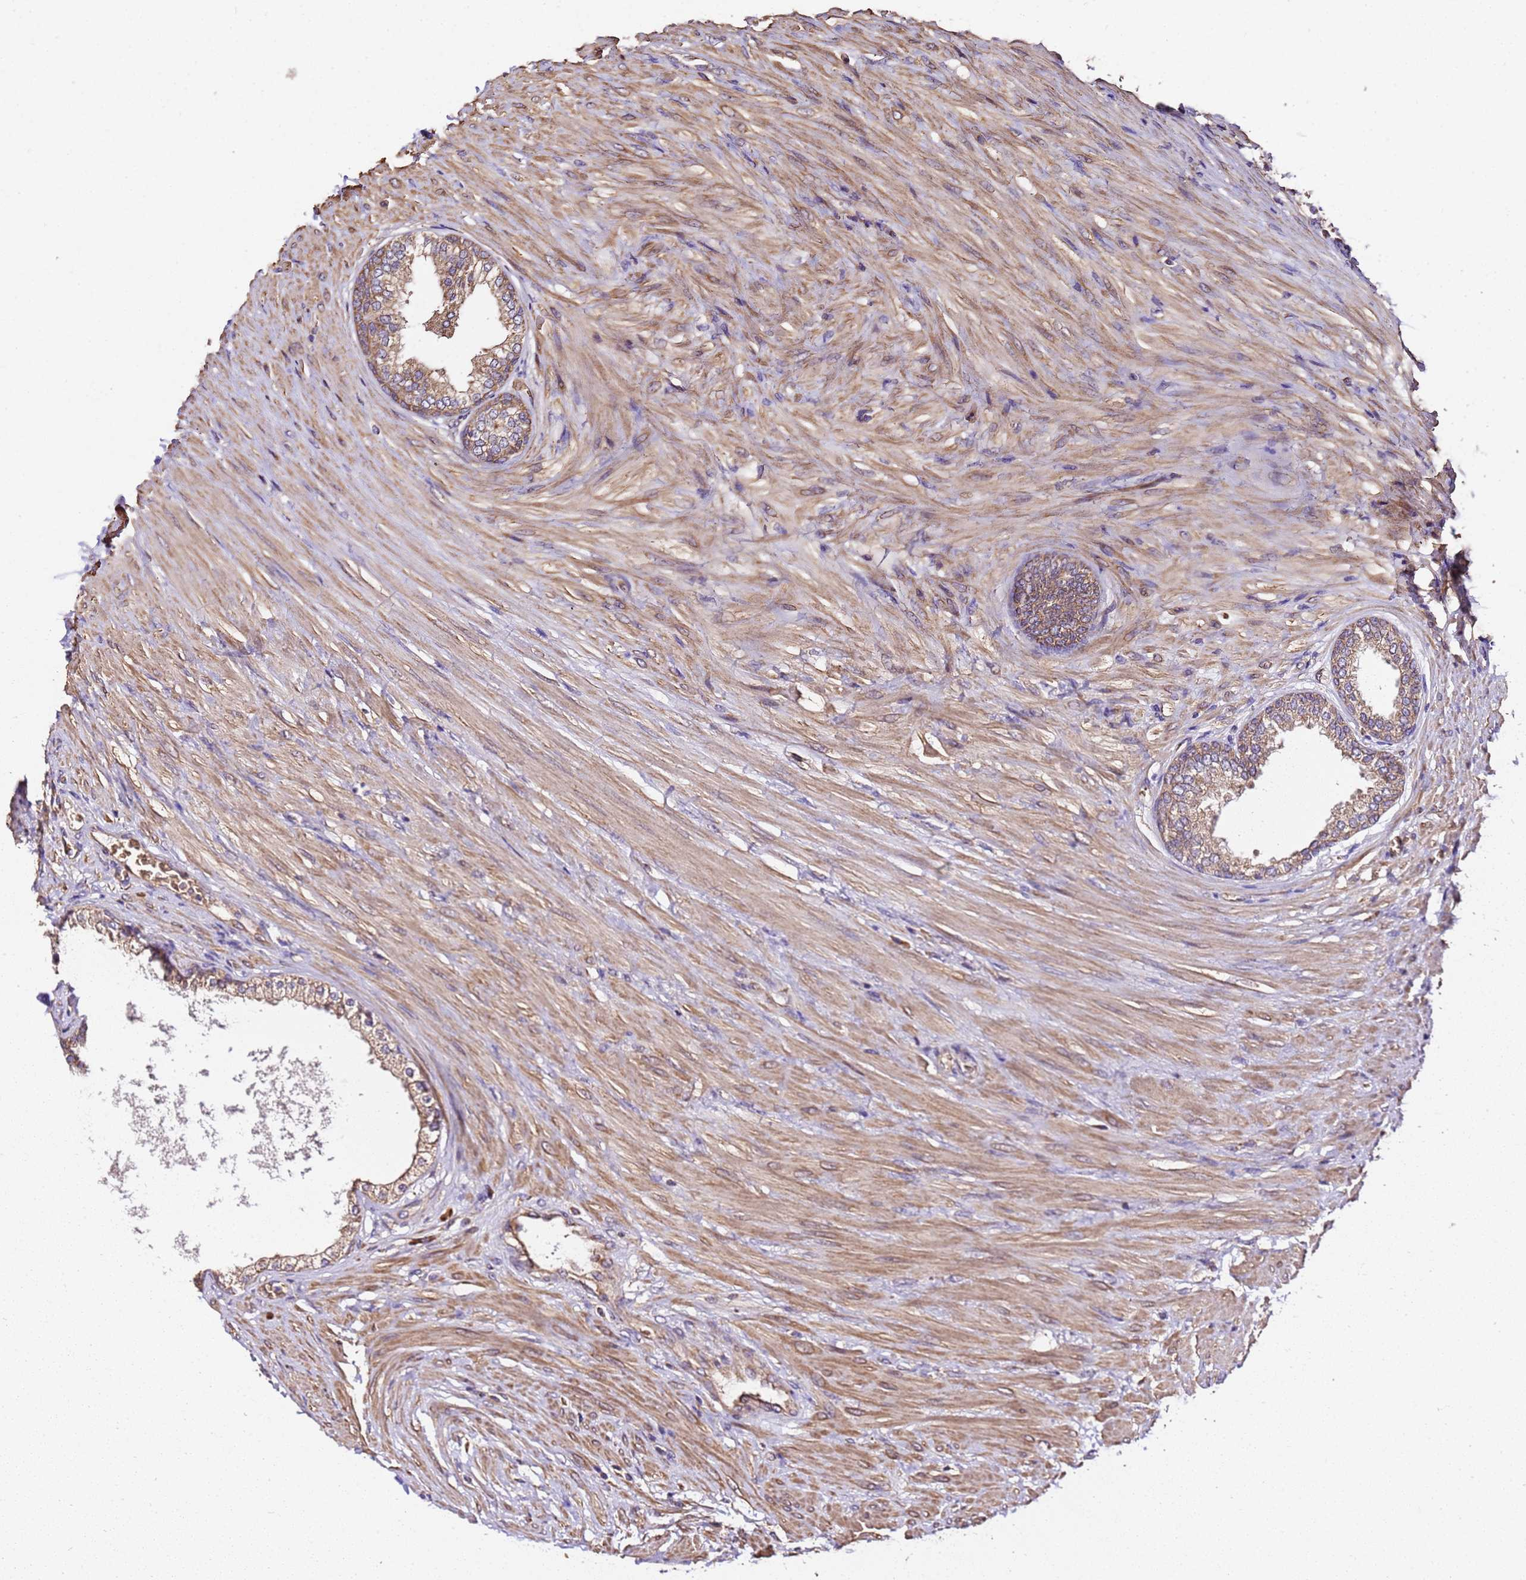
{"staining": {"intensity": "moderate", "quantity": ">75%", "location": "cytoplasmic/membranous"}, "tissue": "prostate", "cell_type": "Glandular cells", "image_type": "normal", "snomed": [{"axis": "morphology", "description": "Normal tissue, NOS"}, {"axis": "topography", "description": "Prostate"}], "caption": "Moderate cytoplasmic/membranous expression is appreciated in approximately >75% of glandular cells in unremarkable prostate.", "gene": "LRRIQ1", "patient": {"sex": "male", "age": 76}}